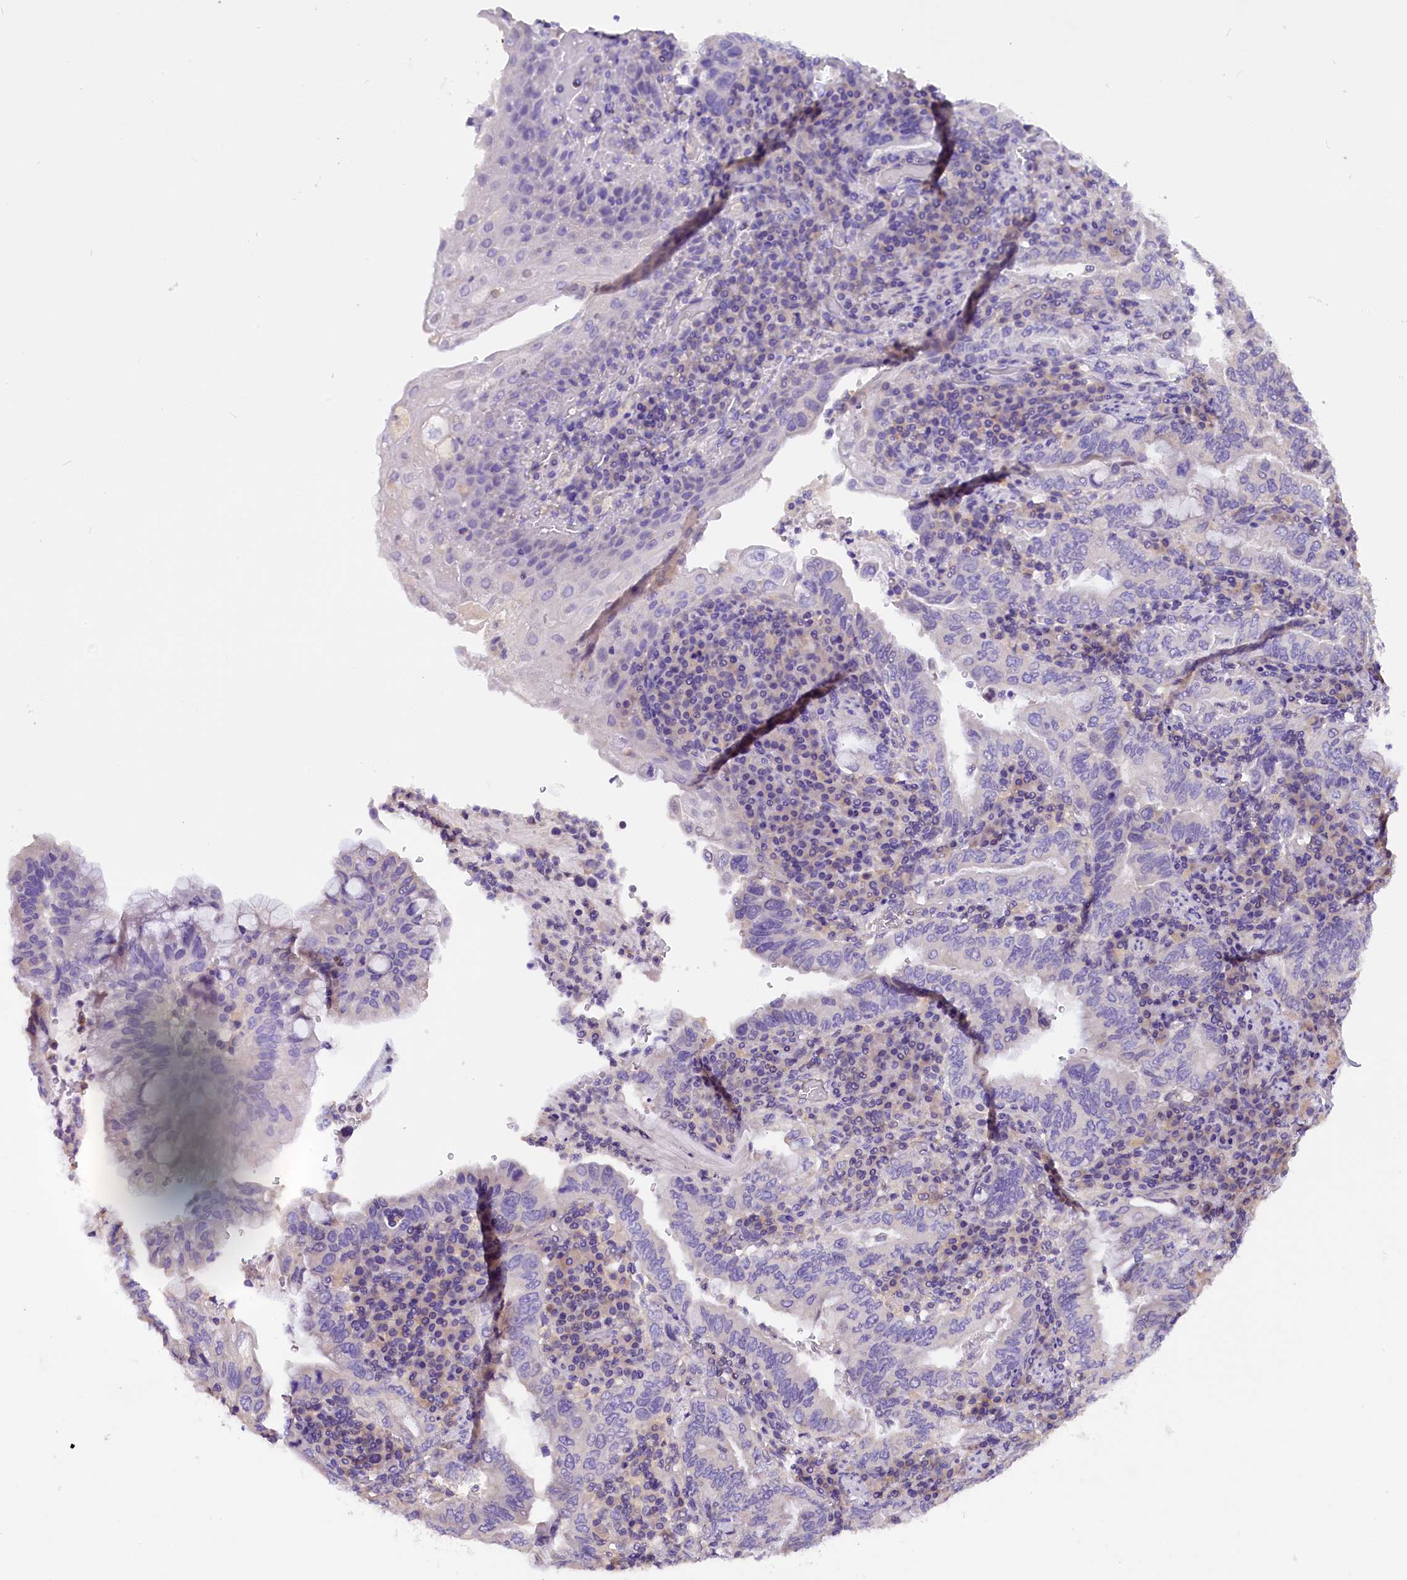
{"staining": {"intensity": "negative", "quantity": "none", "location": "none"}, "tissue": "stomach cancer", "cell_type": "Tumor cells", "image_type": "cancer", "snomed": [{"axis": "morphology", "description": "Normal tissue, NOS"}, {"axis": "morphology", "description": "Adenocarcinoma, NOS"}, {"axis": "topography", "description": "Esophagus"}, {"axis": "topography", "description": "Stomach, upper"}, {"axis": "topography", "description": "Peripheral nerve tissue"}], "caption": "DAB (3,3'-diaminobenzidine) immunohistochemical staining of stomach adenocarcinoma exhibits no significant expression in tumor cells.", "gene": "AP3B2", "patient": {"sex": "male", "age": 62}}